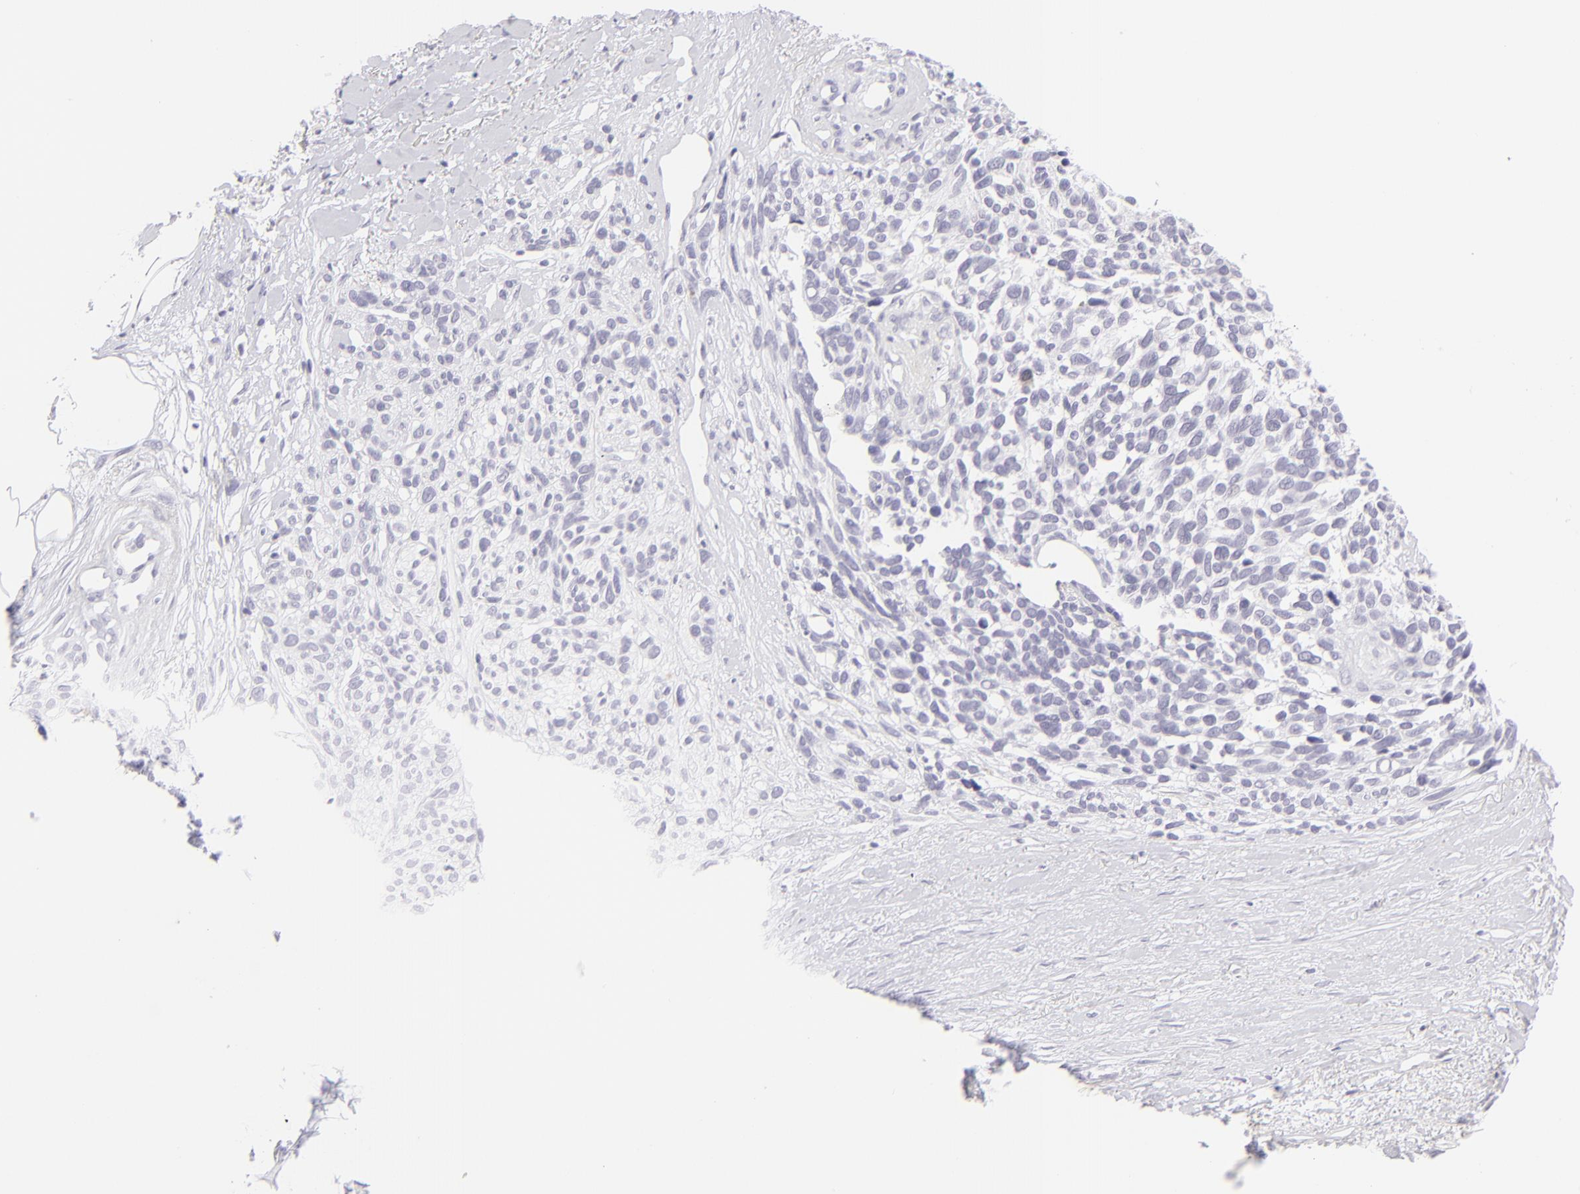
{"staining": {"intensity": "negative", "quantity": "none", "location": "none"}, "tissue": "melanoma", "cell_type": "Tumor cells", "image_type": "cancer", "snomed": [{"axis": "morphology", "description": "Malignant melanoma, NOS"}, {"axis": "topography", "description": "Skin"}], "caption": "DAB immunohistochemical staining of malignant melanoma displays no significant expression in tumor cells. (Immunohistochemistry (ihc), brightfield microscopy, high magnification).", "gene": "FCER2", "patient": {"sex": "female", "age": 85}}